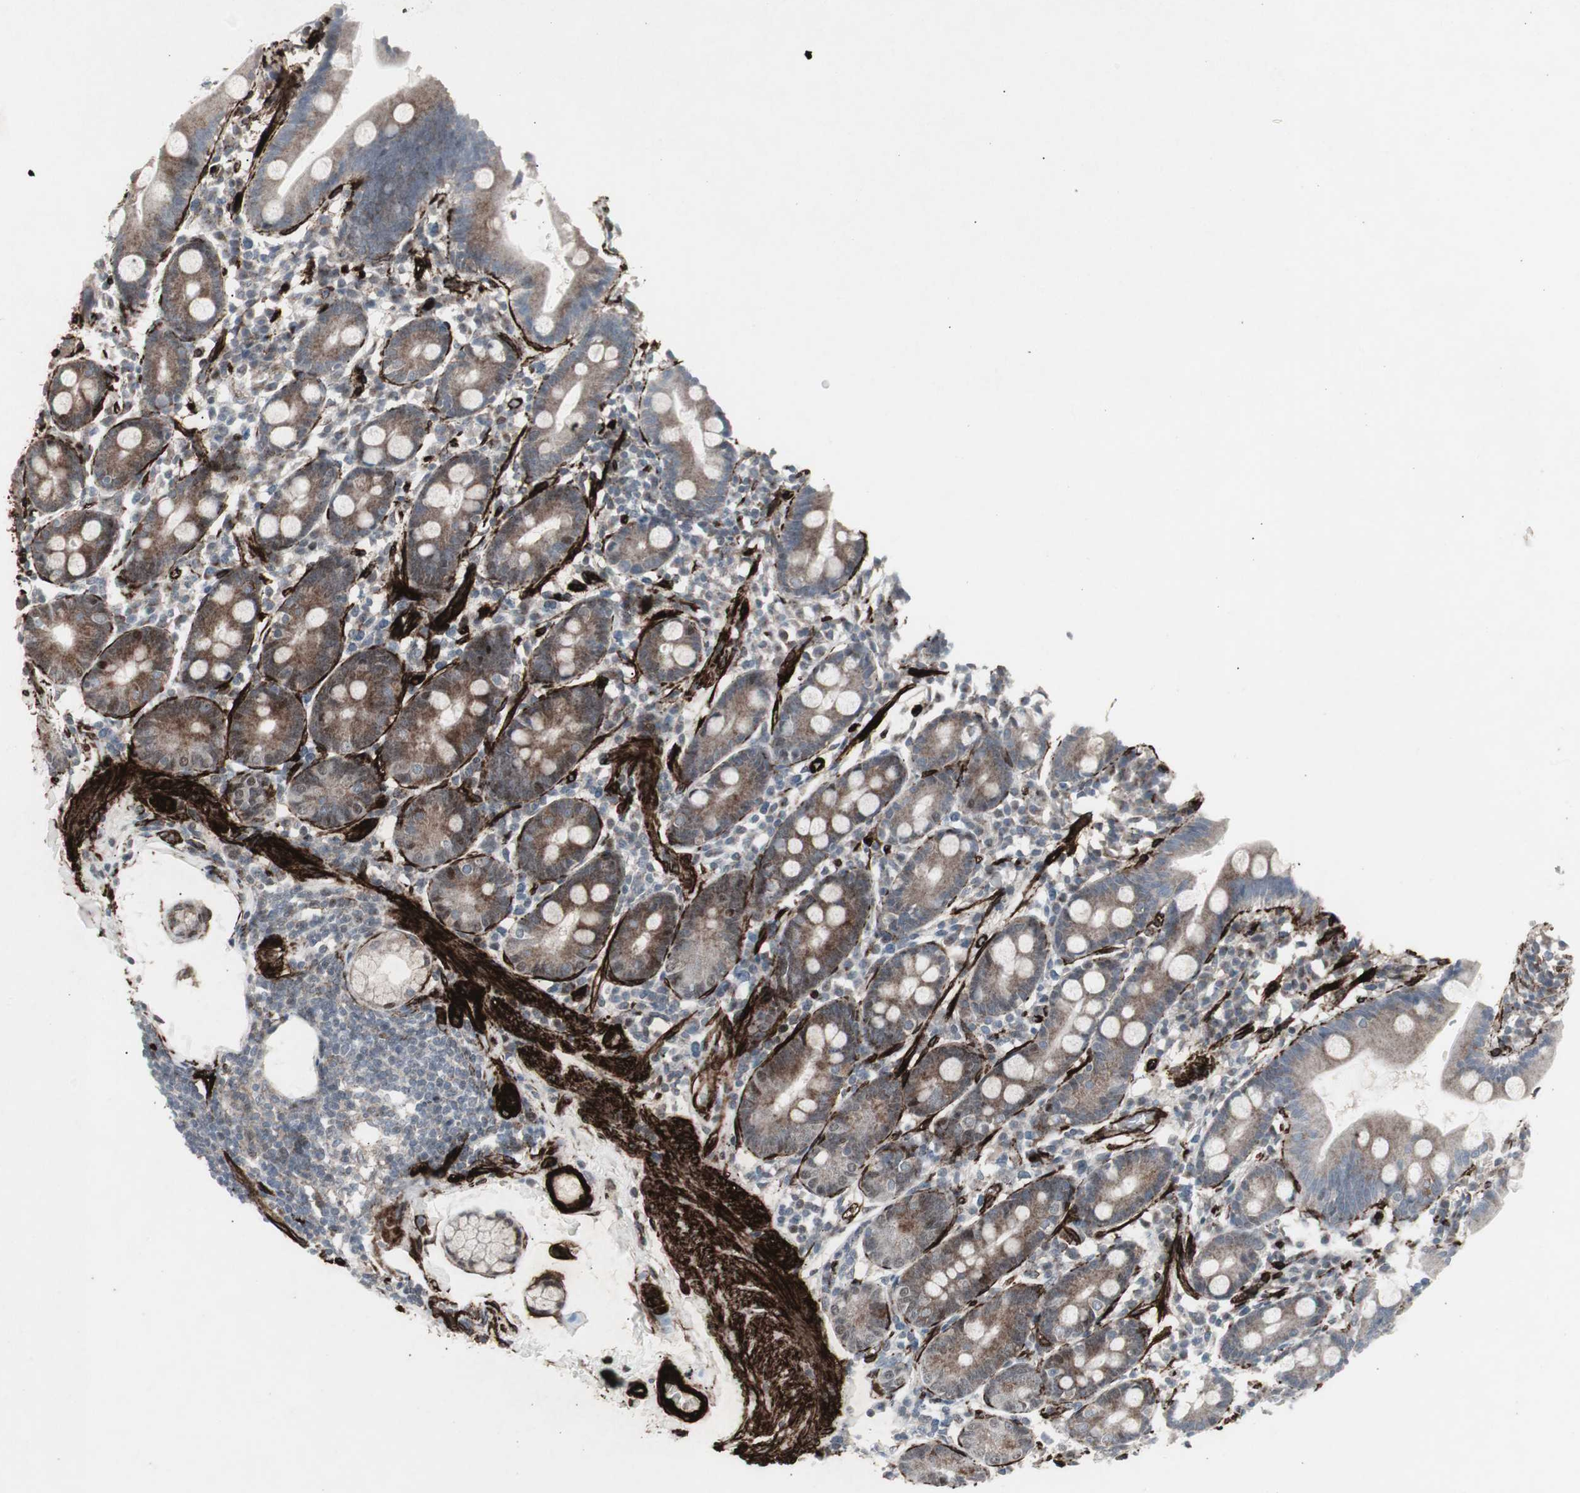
{"staining": {"intensity": "moderate", "quantity": "25%-75%", "location": "cytoplasmic/membranous"}, "tissue": "duodenum", "cell_type": "Glandular cells", "image_type": "normal", "snomed": [{"axis": "morphology", "description": "Normal tissue, NOS"}, {"axis": "topography", "description": "Duodenum"}], "caption": "IHC (DAB (3,3'-diaminobenzidine)) staining of normal human duodenum displays moderate cytoplasmic/membranous protein expression in about 25%-75% of glandular cells.", "gene": "PDGFA", "patient": {"sex": "male", "age": 50}}